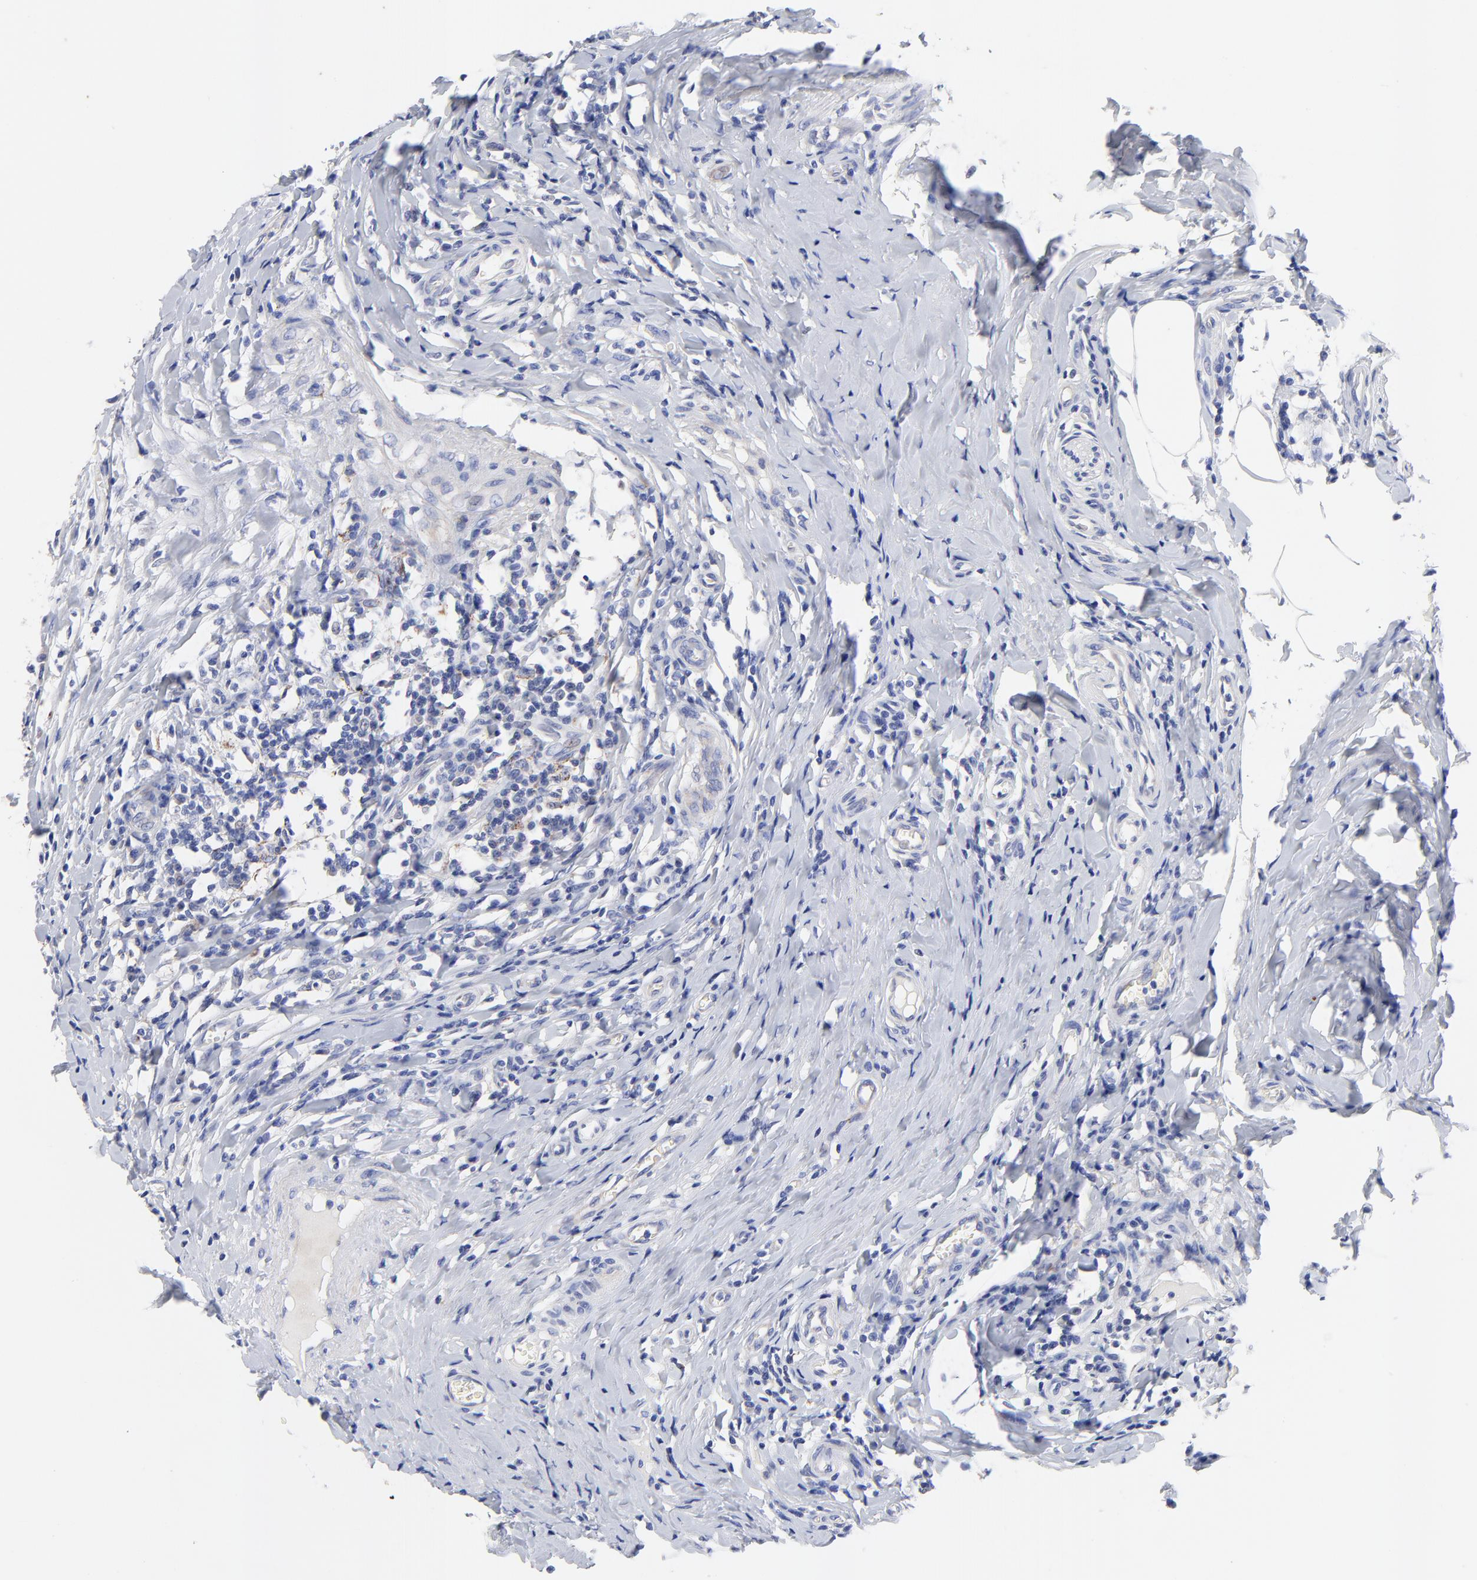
{"staining": {"intensity": "weak", "quantity": "<25%", "location": "cytoplasmic/membranous"}, "tissue": "testis cancer", "cell_type": "Tumor cells", "image_type": "cancer", "snomed": [{"axis": "morphology", "description": "Seminoma, NOS"}, {"axis": "topography", "description": "Testis"}], "caption": "High magnification brightfield microscopy of testis seminoma stained with DAB (3,3'-diaminobenzidine) (brown) and counterstained with hematoxylin (blue): tumor cells show no significant expression. The staining was performed using DAB to visualize the protein expression in brown, while the nuclei were stained in blue with hematoxylin (Magnification: 20x).", "gene": "FBXO10", "patient": {"sex": "male", "age": 24}}